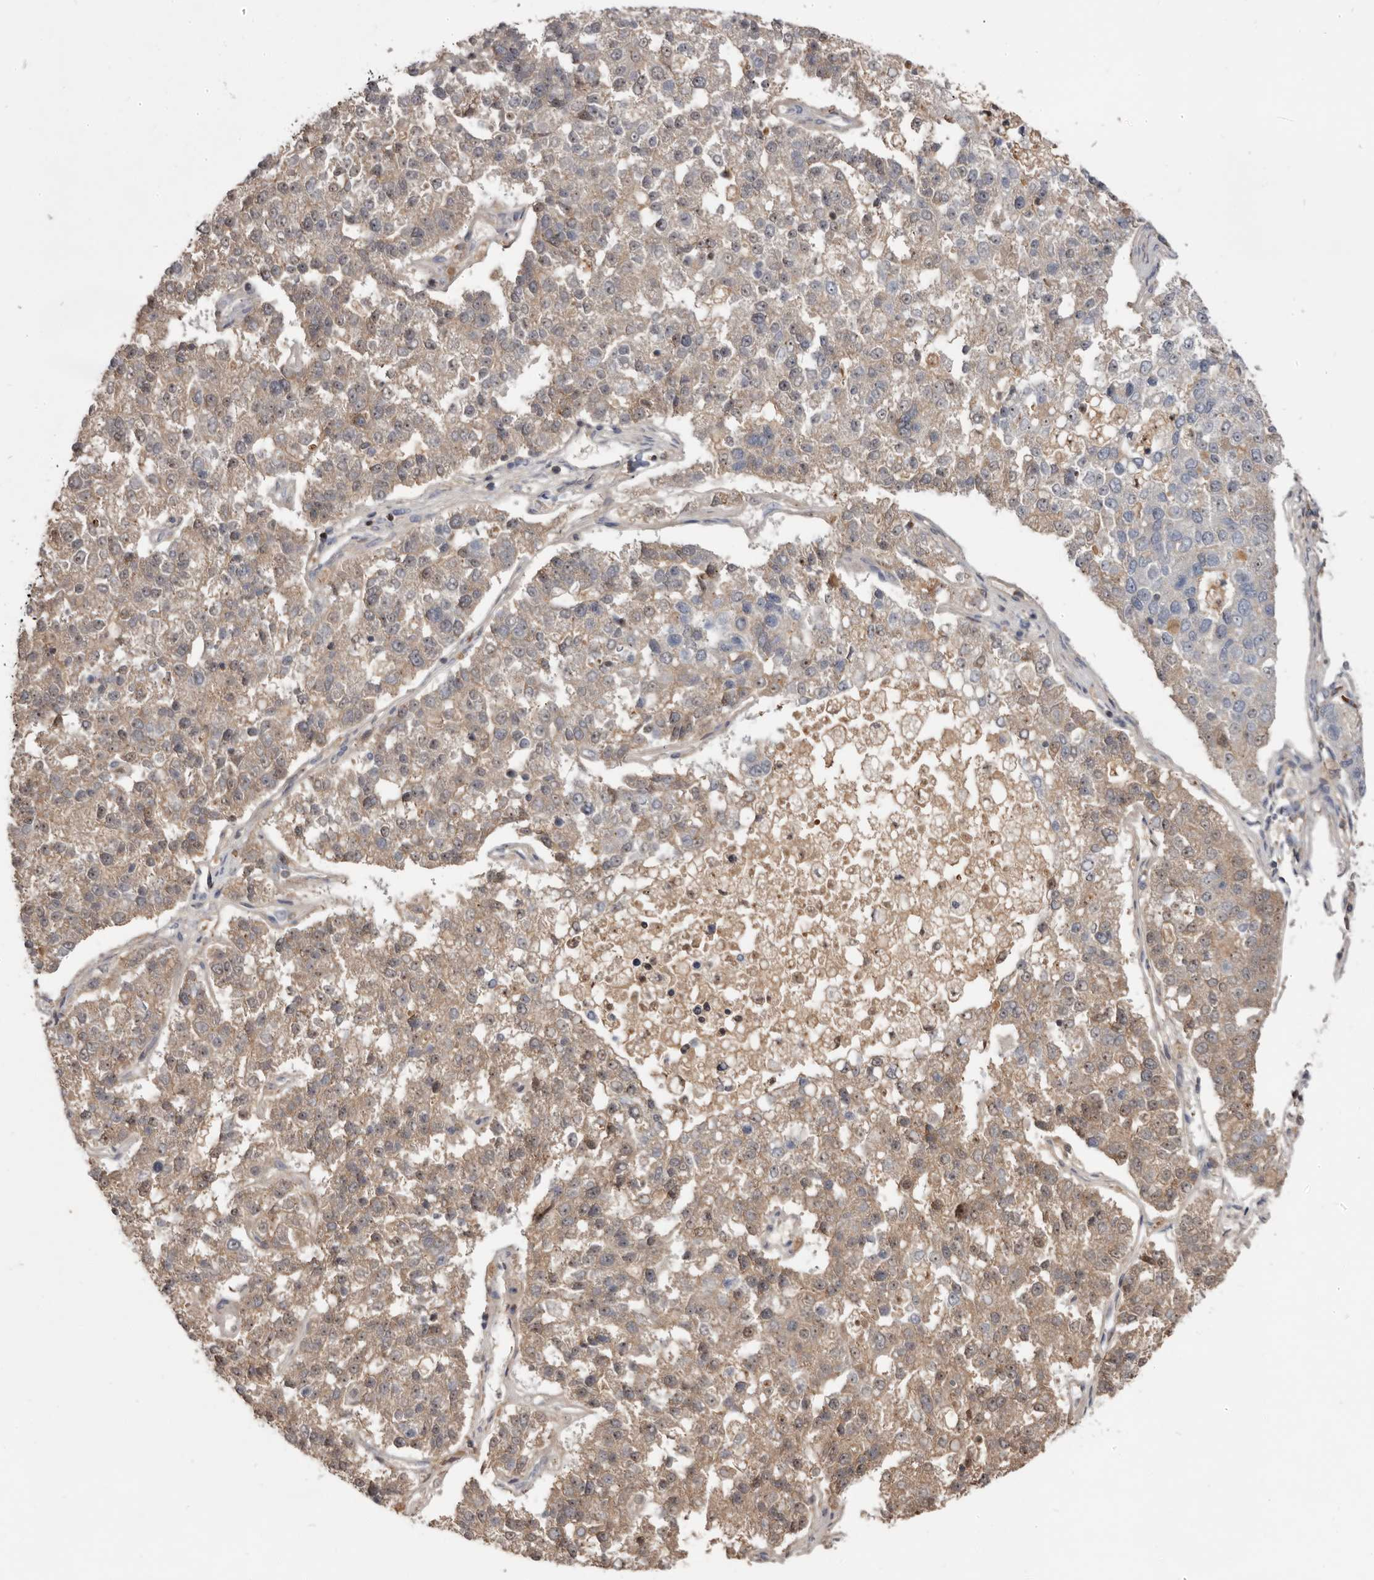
{"staining": {"intensity": "weak", "quantity": "25%-75%", "location": "cytoplasmic/membranous"}, "tissue": "pancreatic cancer", "cell_type": "Tumor cells", "image_type": "cancer", "snomed": [{"axis": "morphology", "description": "Adenocarcinoma, NOS"}, {"axis": "topography", "description": "Pancreas"}], "caption": "Protein staining of pancreatic cancer (adenocarcinoma) tissue exhibits weak cytoplasmic/membranous positivity in approximately 25%-75% of tumor cells.", "gene": "TTC39A", "patient": {"sex": "female", "age": 61}}